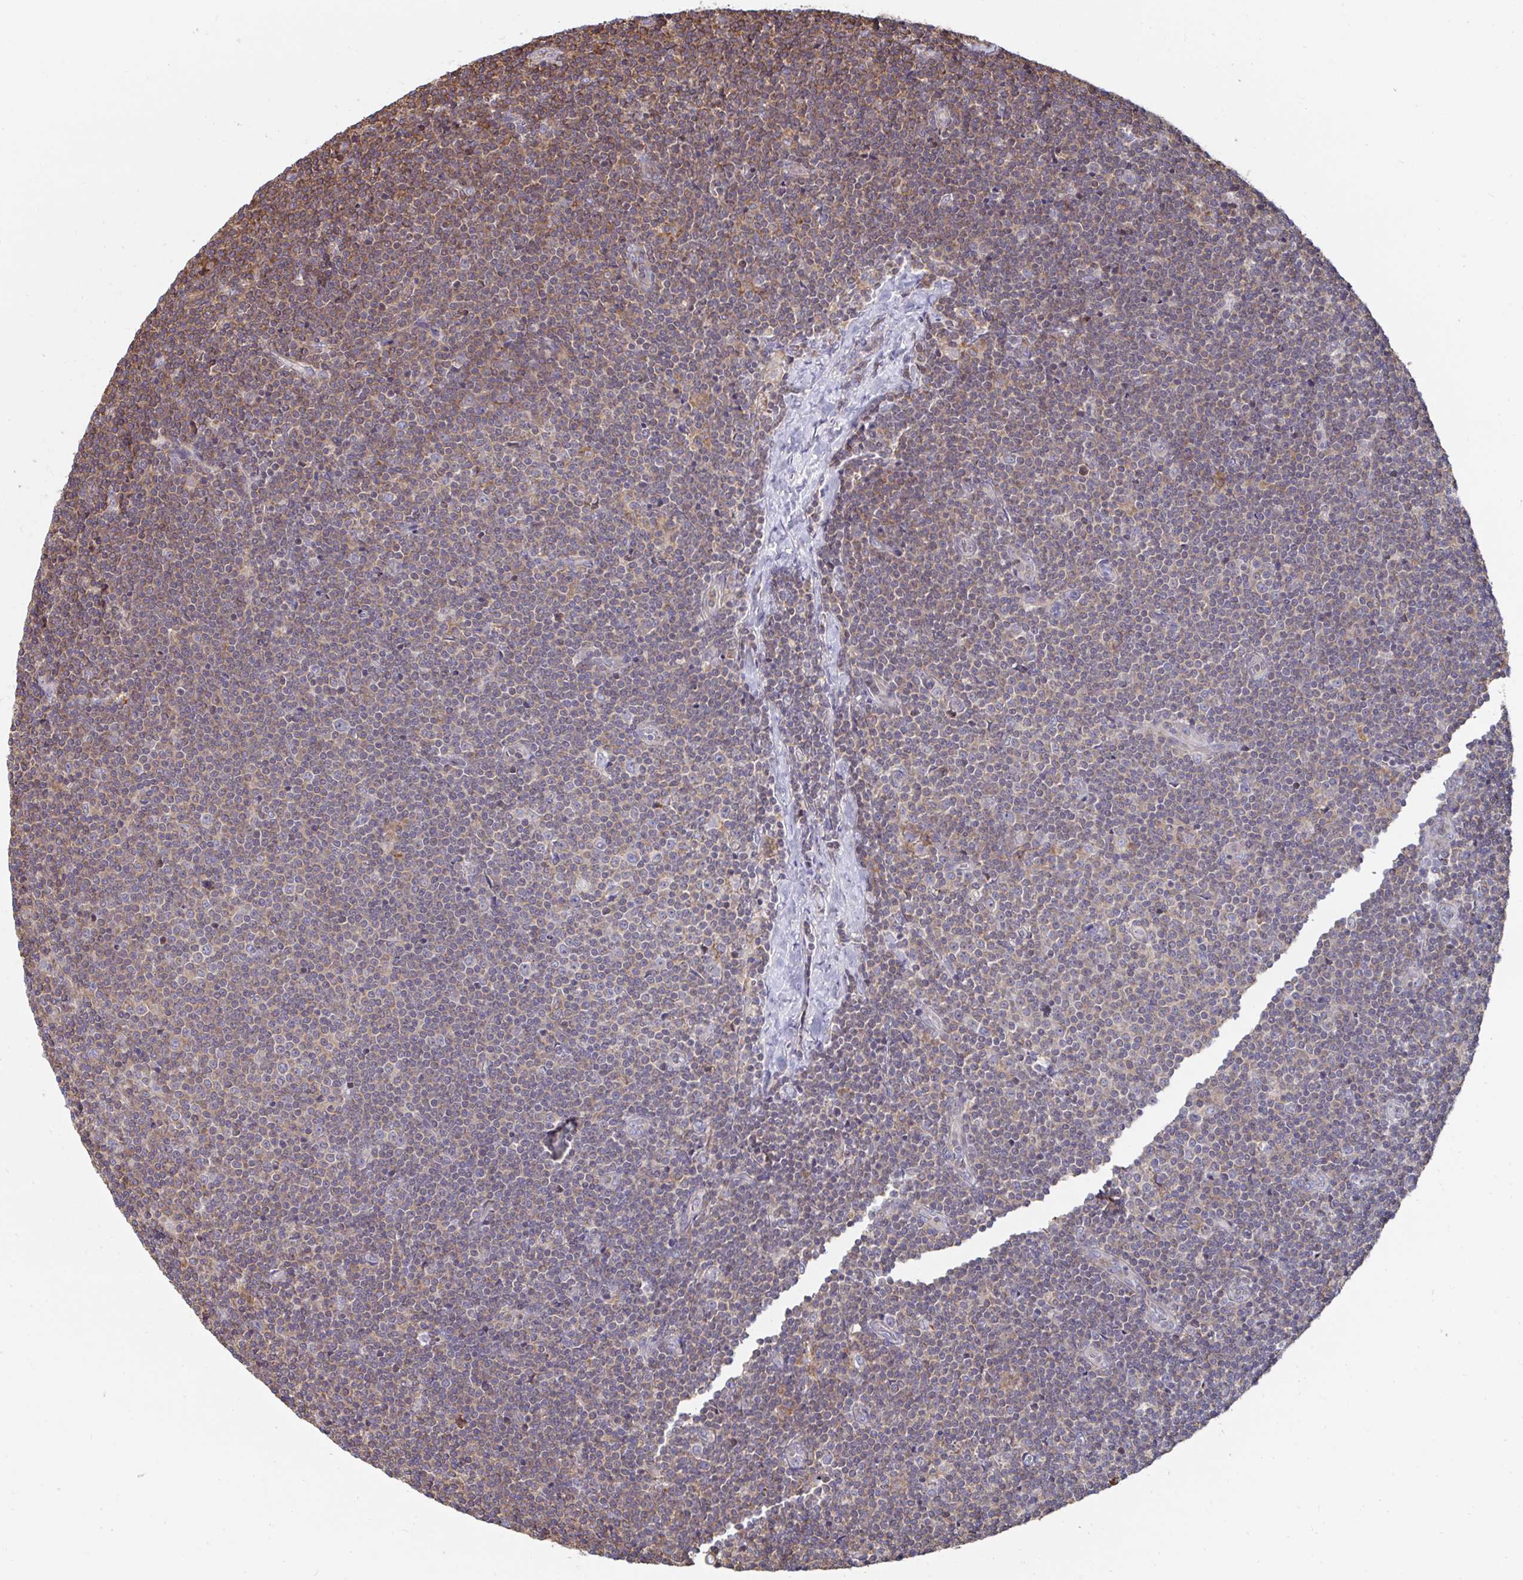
{"staining": {"intensity": "moderate", "quantity": "<25%", "location": "cytoplasmic/membranous"}, "tissue": "lymphoma", "cell_type": "Tumor cells", "image_type": "cancer", "snomed": [{"axis": "morphology", "description": "Malignant lymphoma, non-Hodgkin's type, Low grade"}, {"axis": "topography", "description": "Lymph node"}], "caption": "Immunohistochemistry staining of lymphoma, which reveals low levels of moderate cytoplasmic/membranous positivity in approximately <25% of tumor cells indicating moderate cytoplasmic/membranous protein positivity. The staining was performed using DAB (brown) for protein detection and nuclei were counterstained in hematoxylin (blue).", "gene": "DZANK1", "patient": {"sex": "male", "age": 48}}